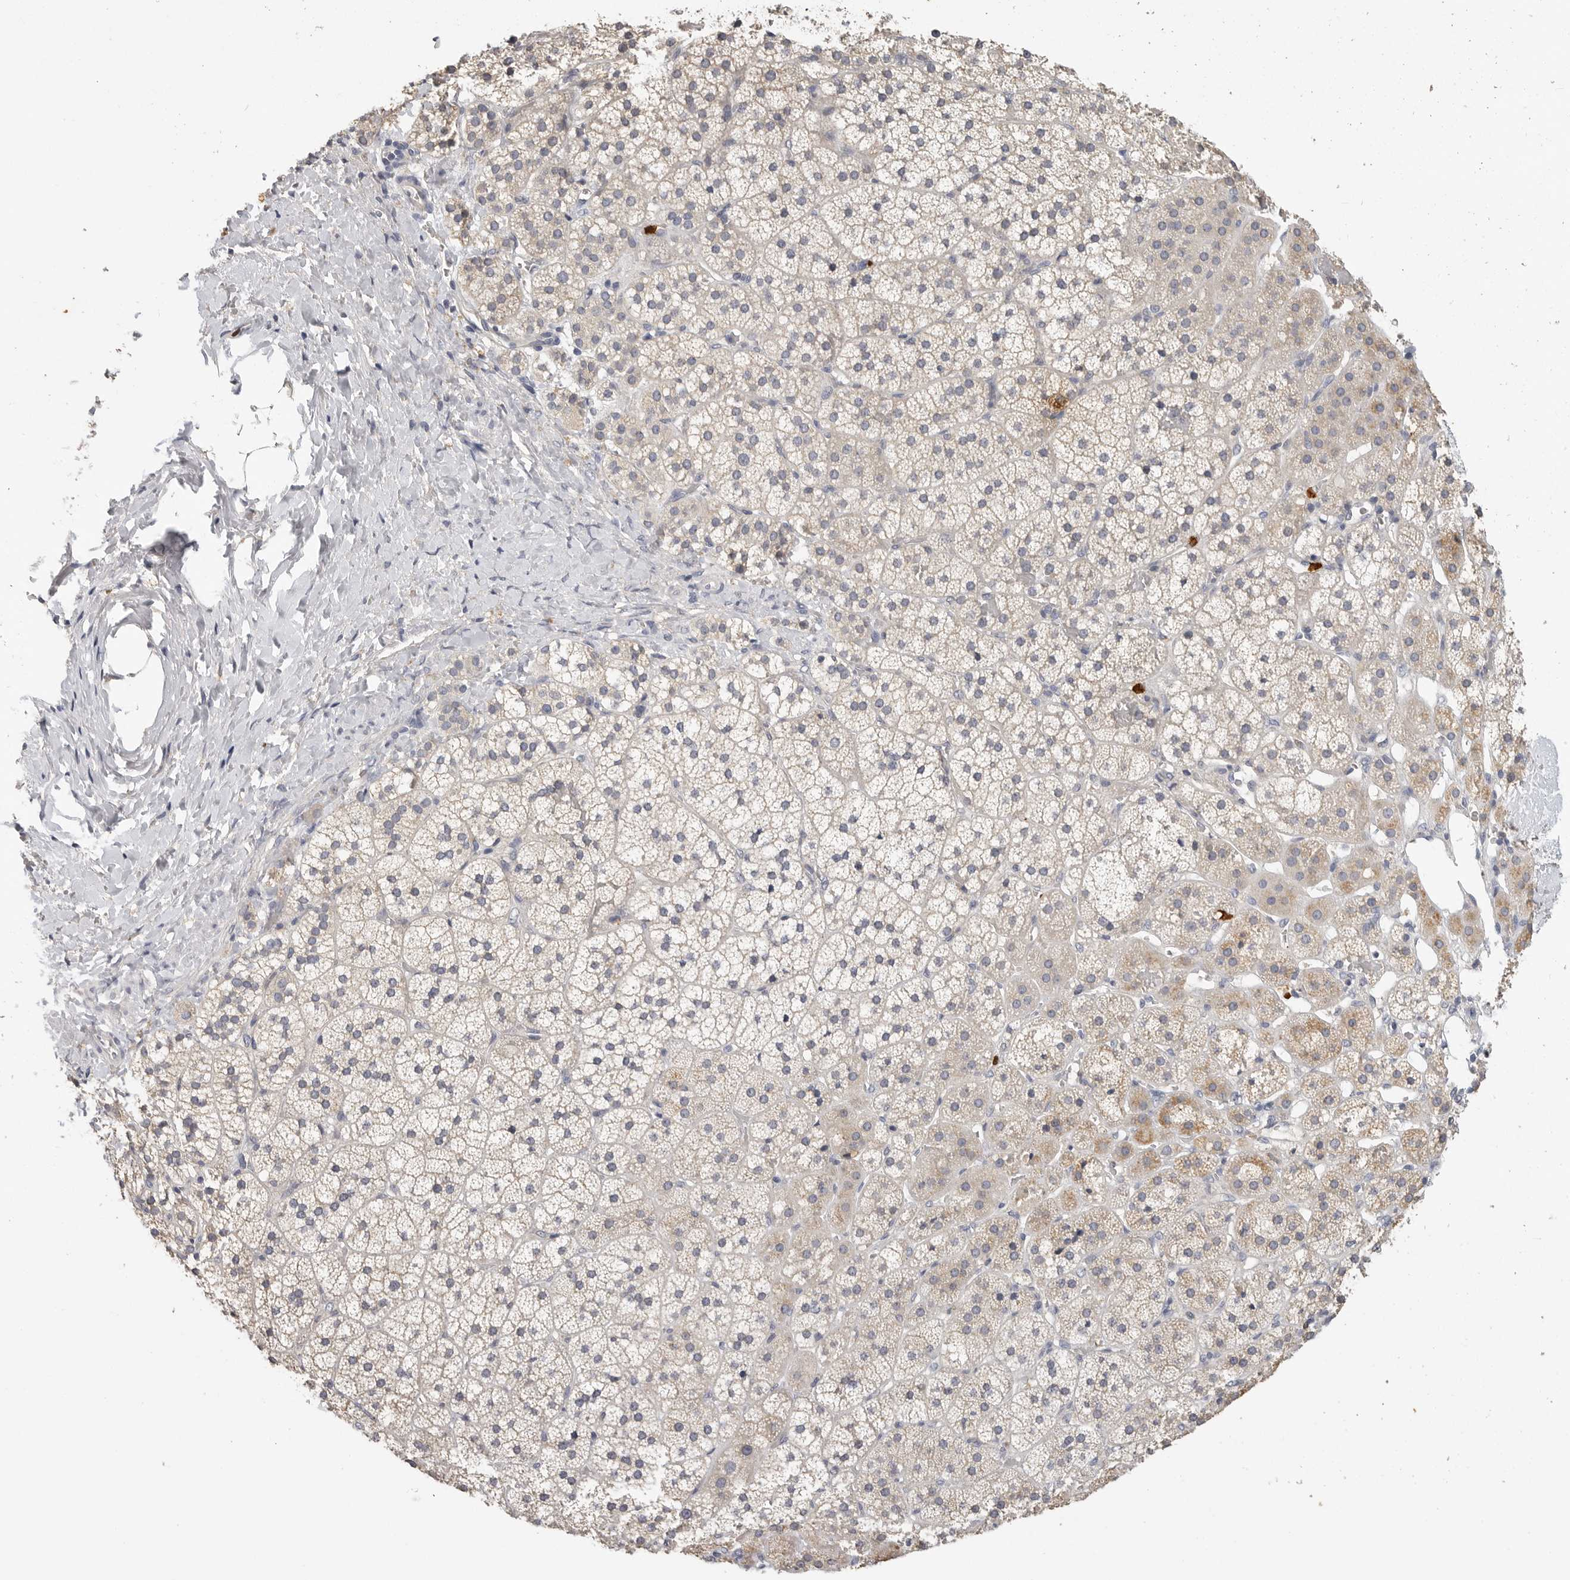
{"staining": {"intensity": "weak", "quantity": "<25%", "location": "cytoplasmic/membranous"}, "tissue": "adrenal gland", "cell_type": "Glandular cells", "image_type": "normal", "snomed": [{"axis": "morphology", "description": "Normal tissue, NOS"}, {"axis": "topography", "description": "Adrenal gland"}], "caption": "This is an immunohistochemistry (IHC) image of normal adrenal gland. There is no staining in glandular cells.", "gene": "LTBR", "patient": {"sex": "female", "age": 44}}